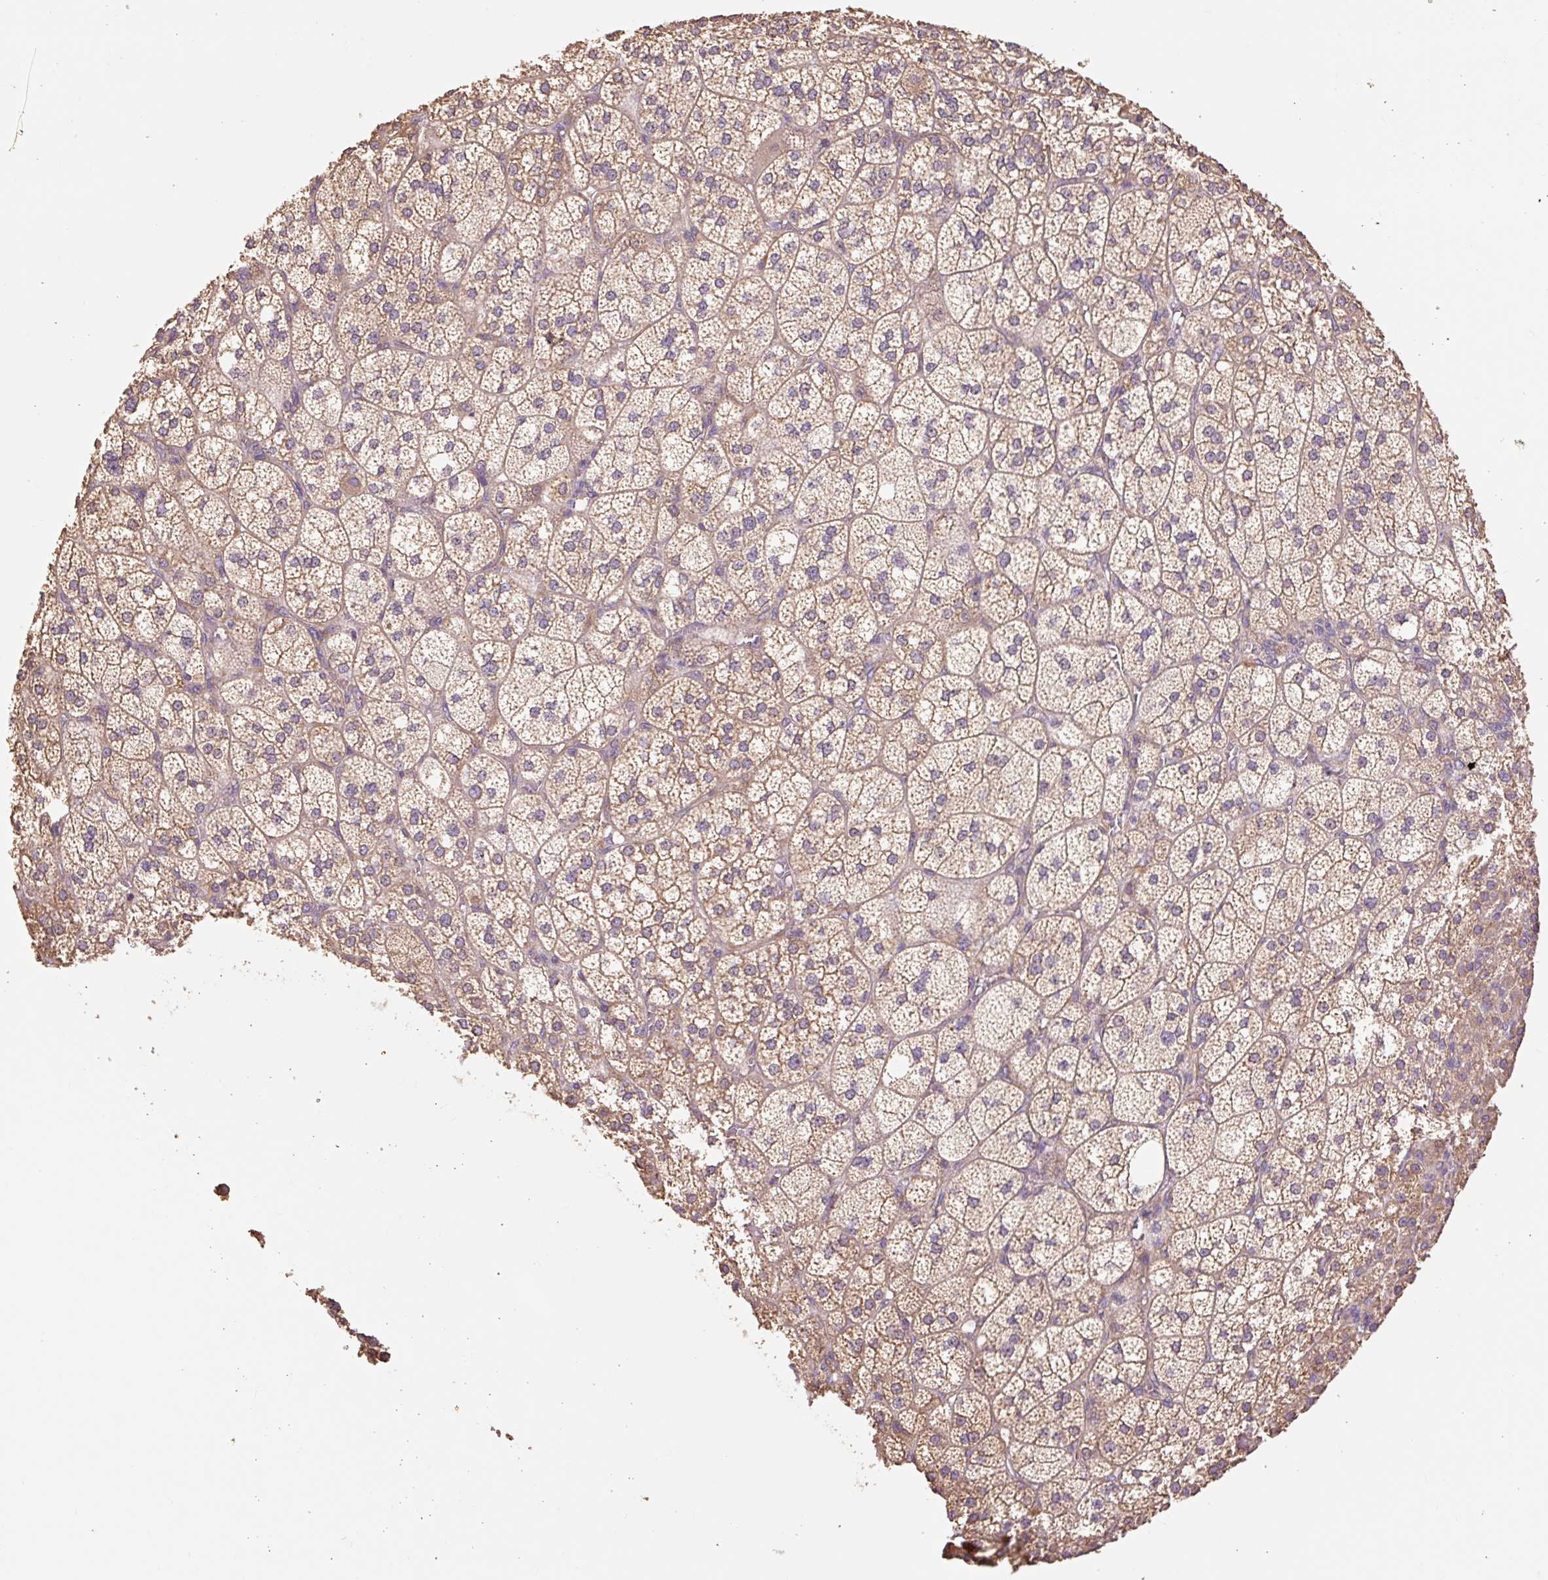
{"staining": {"intensity": "moderate", "quantity": ">75%", "location": "cytoplasmic/membranous"}, "tissue": "adrenal gland", "cell_type": "Glandular cells", "image_type": "normal", "snomed": [{"axis": "morphology", "description": "Normal tissue, NOS"}, {"axis": "topography", "description": "Adrenal gland"}], "caption": "Glandular cells reveal medium levels of moderate cytoplasmic/membranous staining in approximately >75% of cells in benign adrenal gland. (brown staining indicates protein expression, while blue staining denotes nuclei).", "gene": "DESI1", "patient": {"sex": "female", "age": 60}}